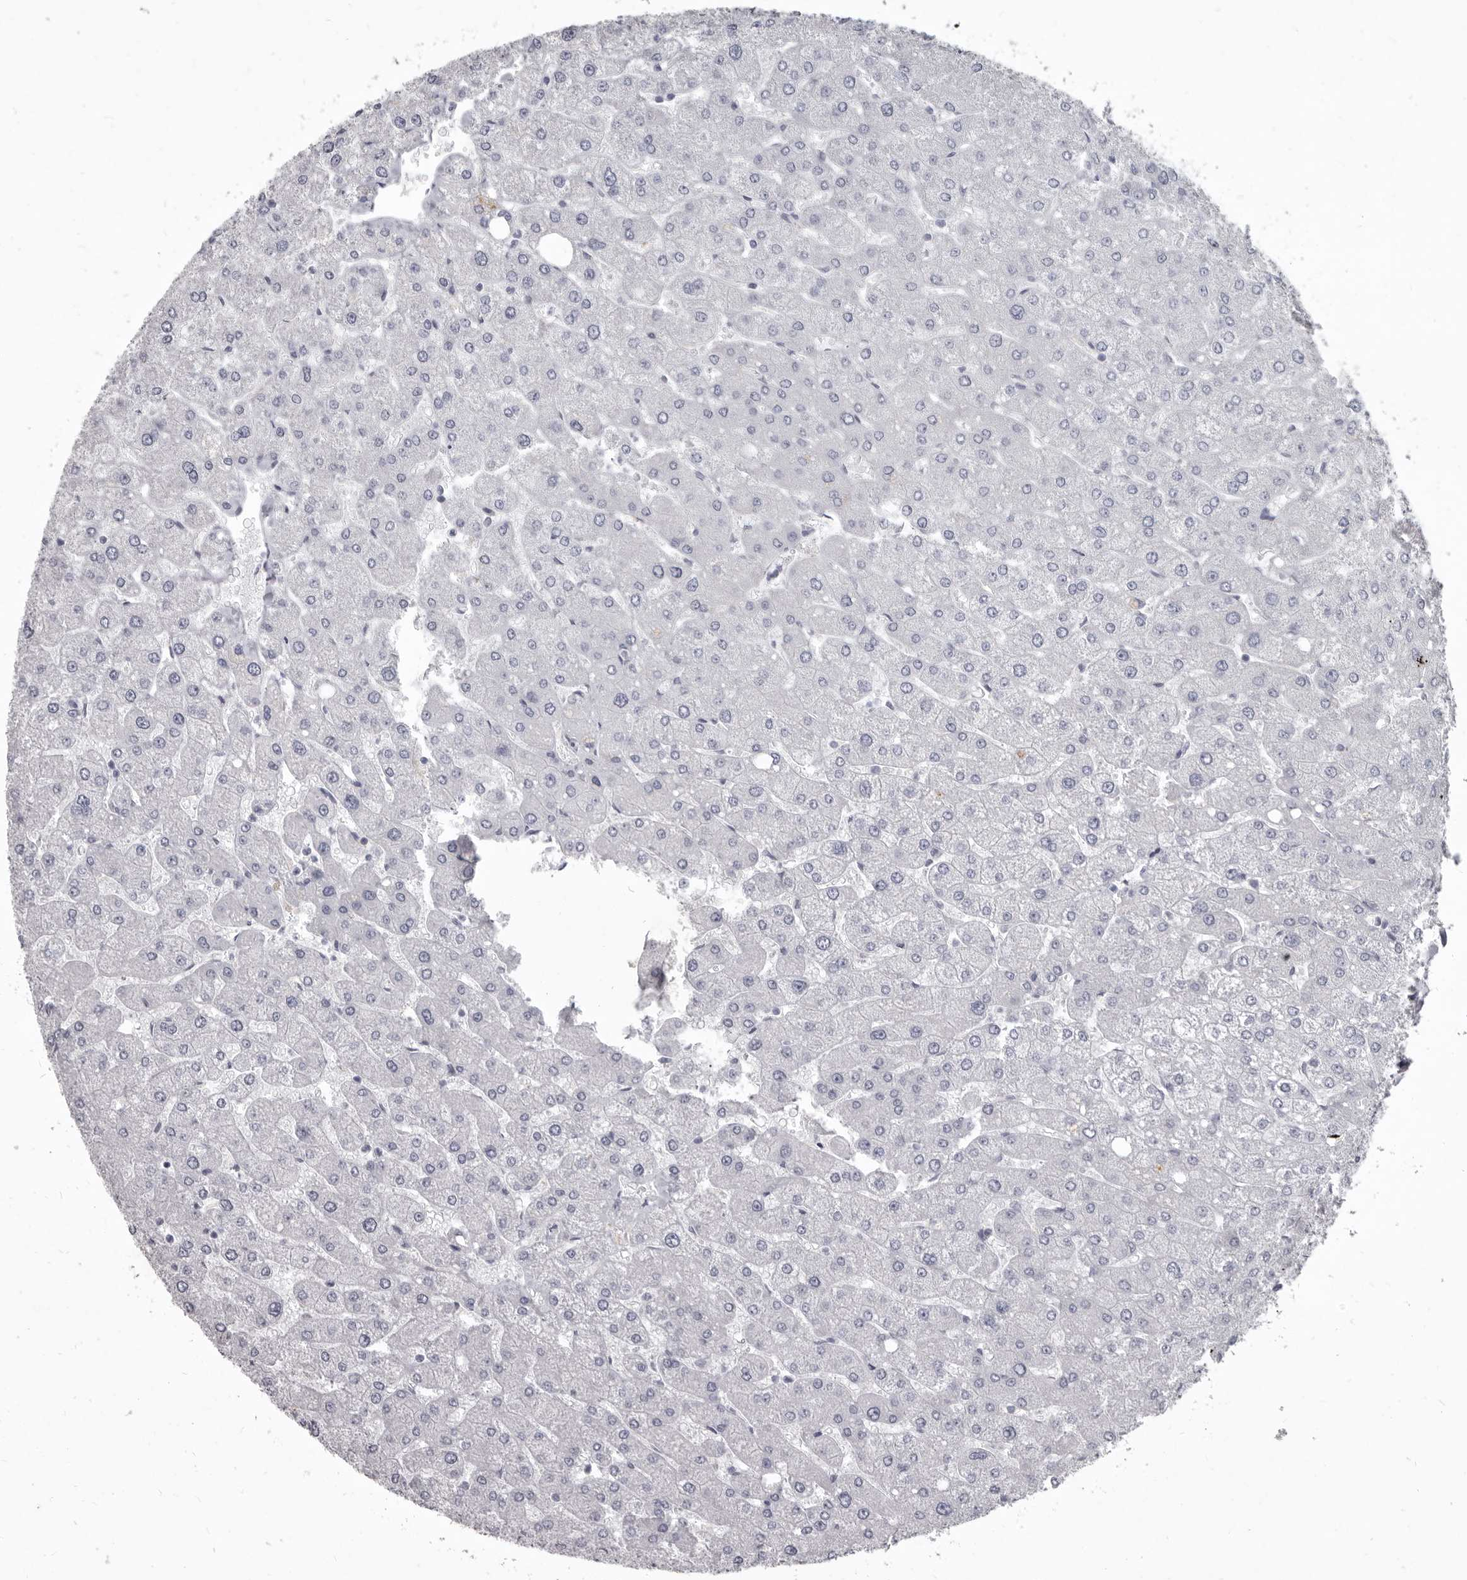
{"staining": {"intensity": "negative", "quantity": "none", "location": "none"}, "tissue": "liver", "cell_type": "Cholangiocytes", "image_type": "normal", "snomed": [{"axis": "morphology", "description": "Normal tissue, NOS"}, {"axis": "topography", "description": "Liver"}], "caption": "IHC image of normal liver: human liver stained with DAB displays no significant protein expression in cholangiocytes. (DAB immunohistochemistry with hematoxylin counter stain).", "gene": "GSK3B", "patient": {"sex": "male", "age": 55}}